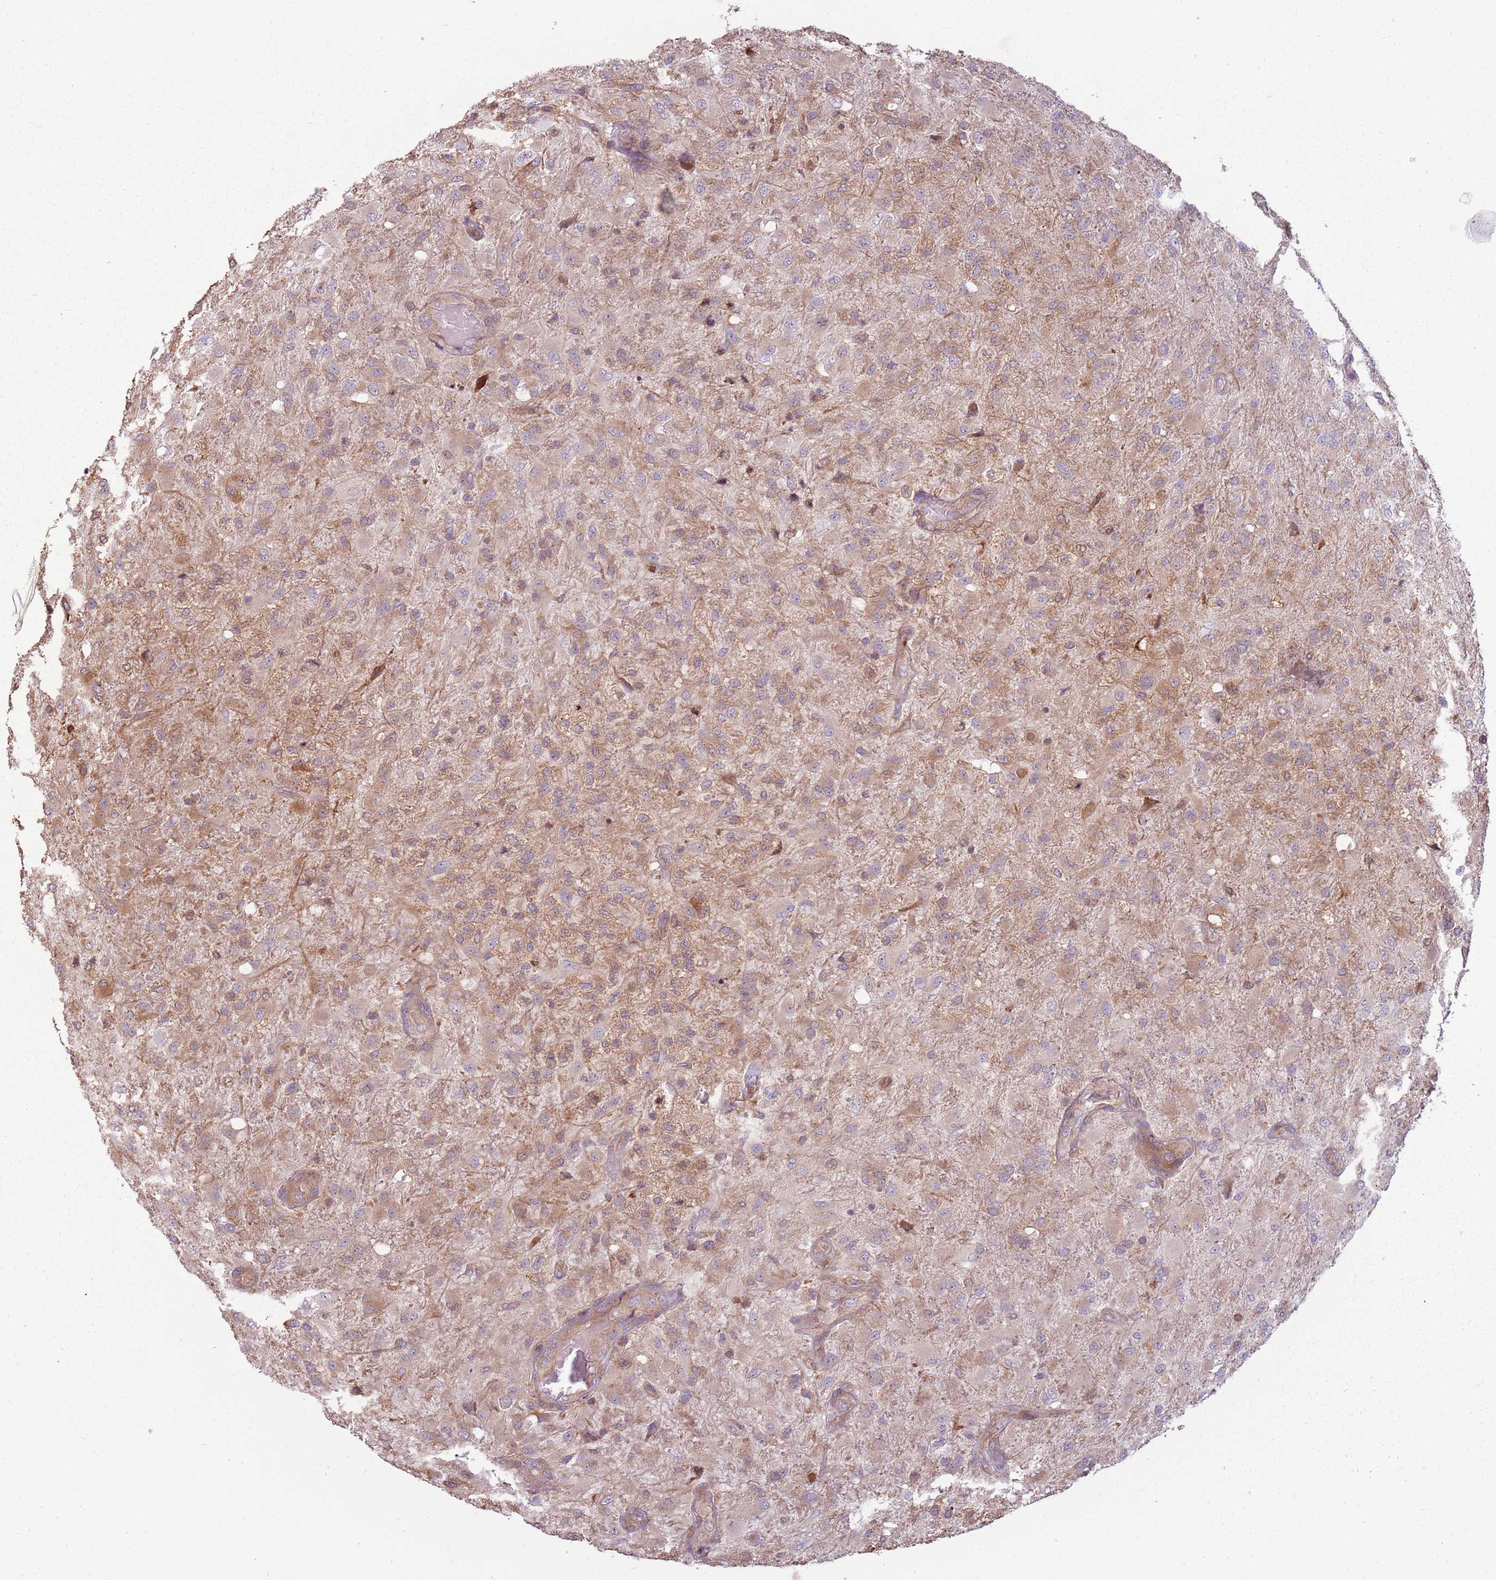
{"staining": {"intensity": "weak", "quantity": "25%-75%", "location": "cytoplasmic/membranous"}, "tissue": "glioma", "cell_type": "Tumor cells", "image_type": "cancer", "snomed": [{"axis": "morphology", "description": "Glioma, malignant, Low grade"}, {"axis": "topography", "description": "Brain"}], "caption": "Immunohistochemical staining of human glioma demonstrates weak cytoplasmic/membranous protein positivity in about 25%-75% of tumor cells.", "gene": "RPL21", "patient": {"sex": "male", "age": 65}}